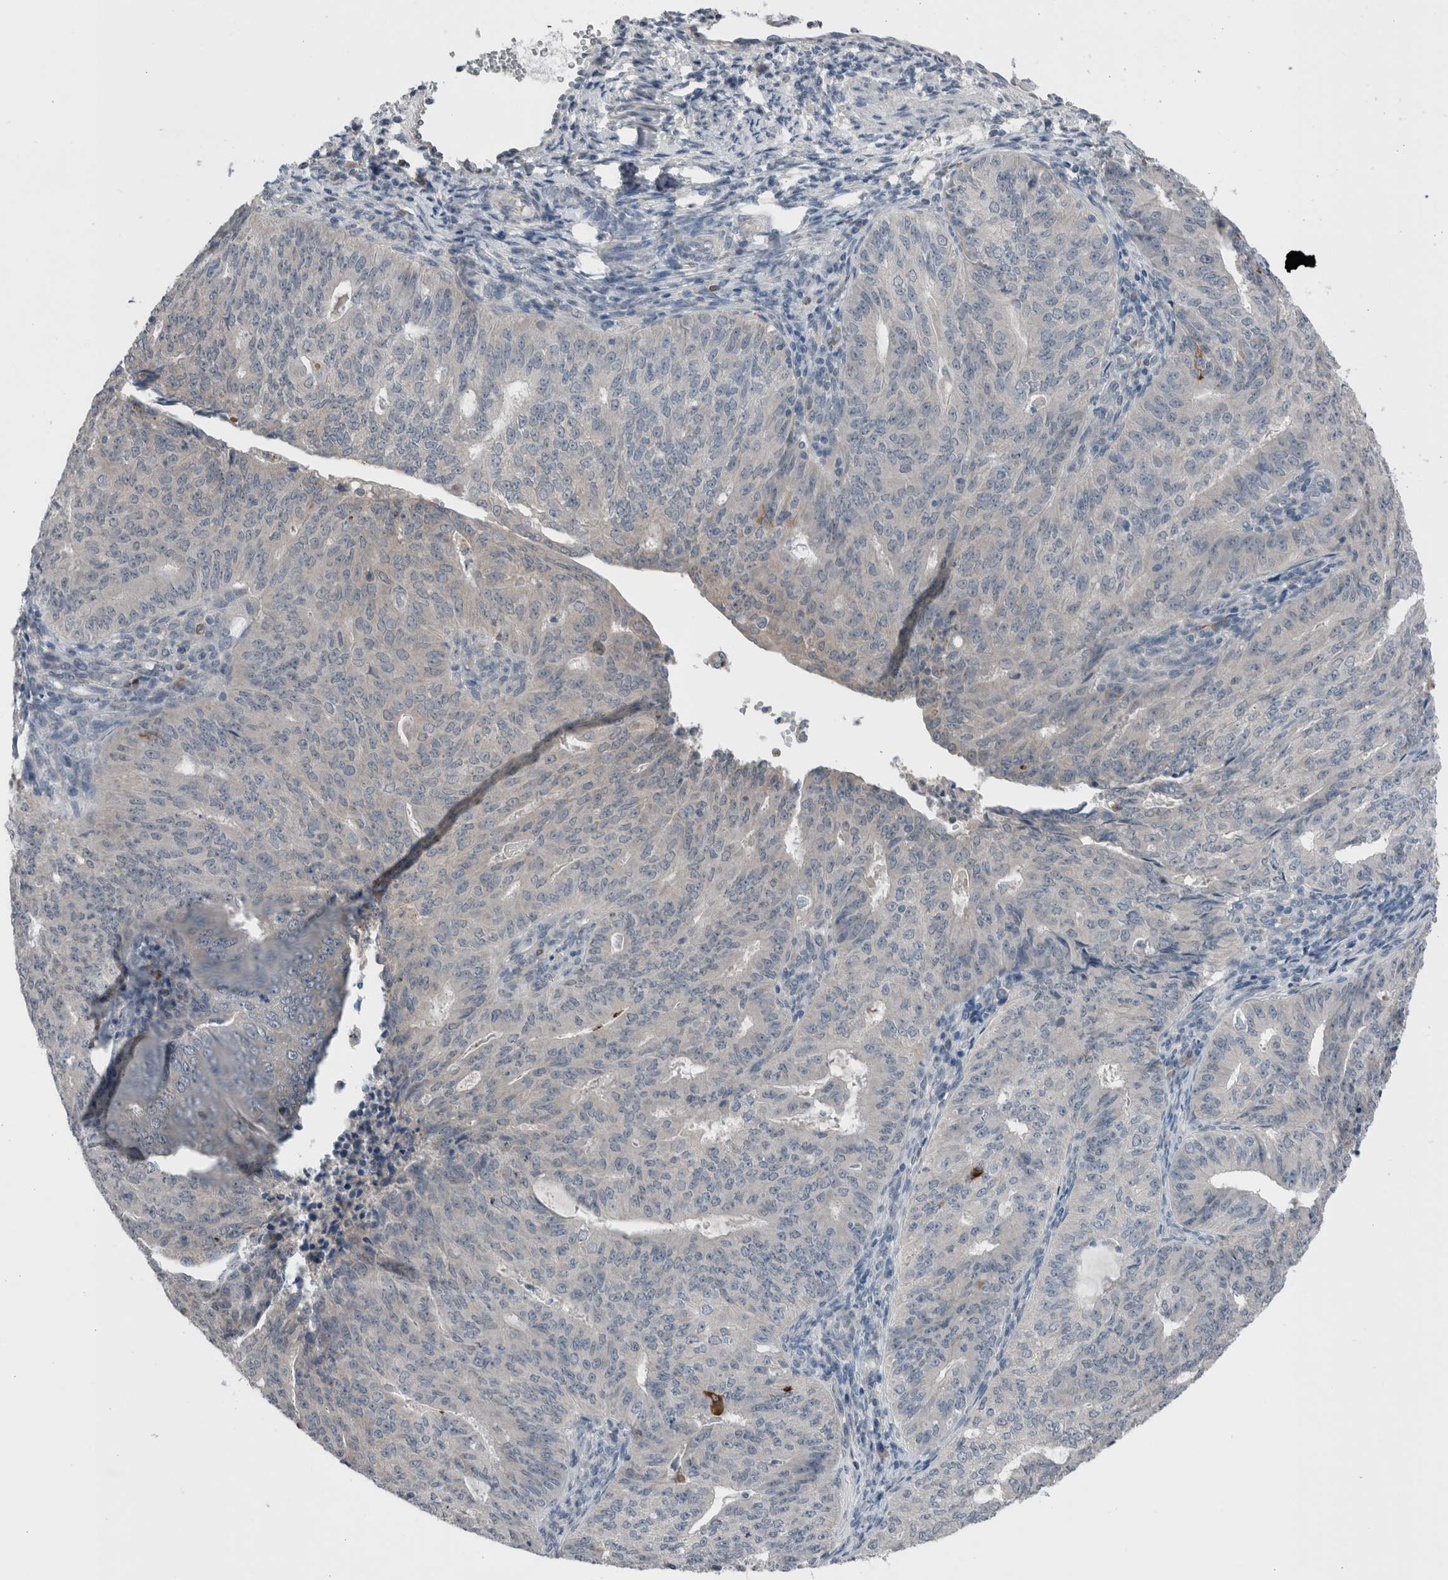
{"staining": {"intensity": "negative", "quantity": "none", "location": "none"}, "tissue": "endometrial cancer", "cell_type": "Tumor cells", "image_type": "cancer", "snomed": [{"axis": "morphology", "description": "Adenocarcinoma, NOS"}, {"axis": "topography", "description": "Endometrium"}], "caption": "This is a histopathology image of IHC staining of endometrial cancer, which shows no staining in tumor cells.", "gene": "CRNN", "patient": {"sex": "female", "age": 32}}